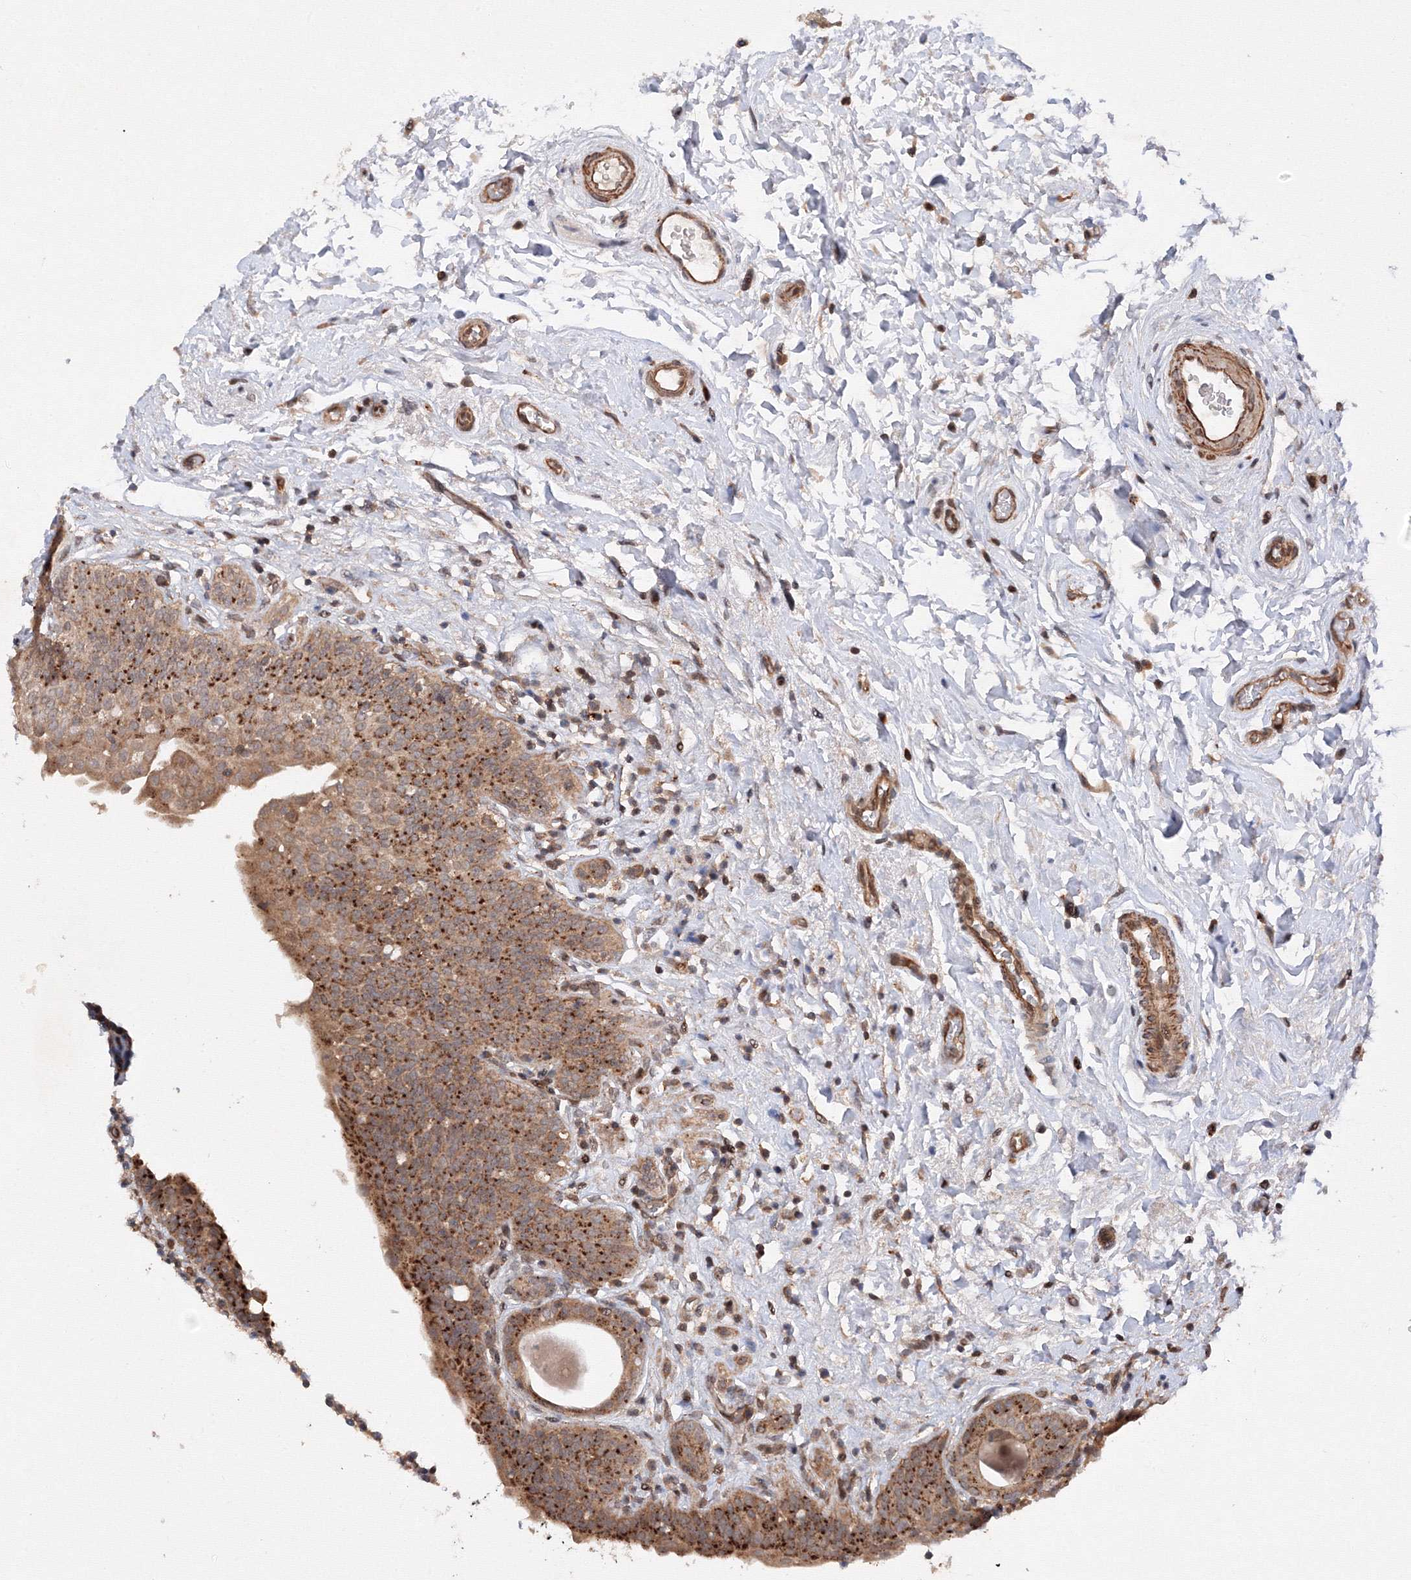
{"staining": {"intensity": "moderate", "quantity": ">75%", "location": "cytoplasmic/membranous"}, "tissue": "urinary bladder", "cell_type": "Urothelial cells", "image_type": "normal", "snomed": [{"axis": "morphology", "description": "Normal tissue, NOS"}, {"axis": "topography", "description": "Urinary bladder"}], "caption": "Immunohistochemical staining of benign human urinary bladder displays >75% levels of moderate cytoplasmic/membranous protein positivity in approximately >75% of urothelial cells.", "gene": "DCTD", "patient": {"sex": "male", "age": 83}}